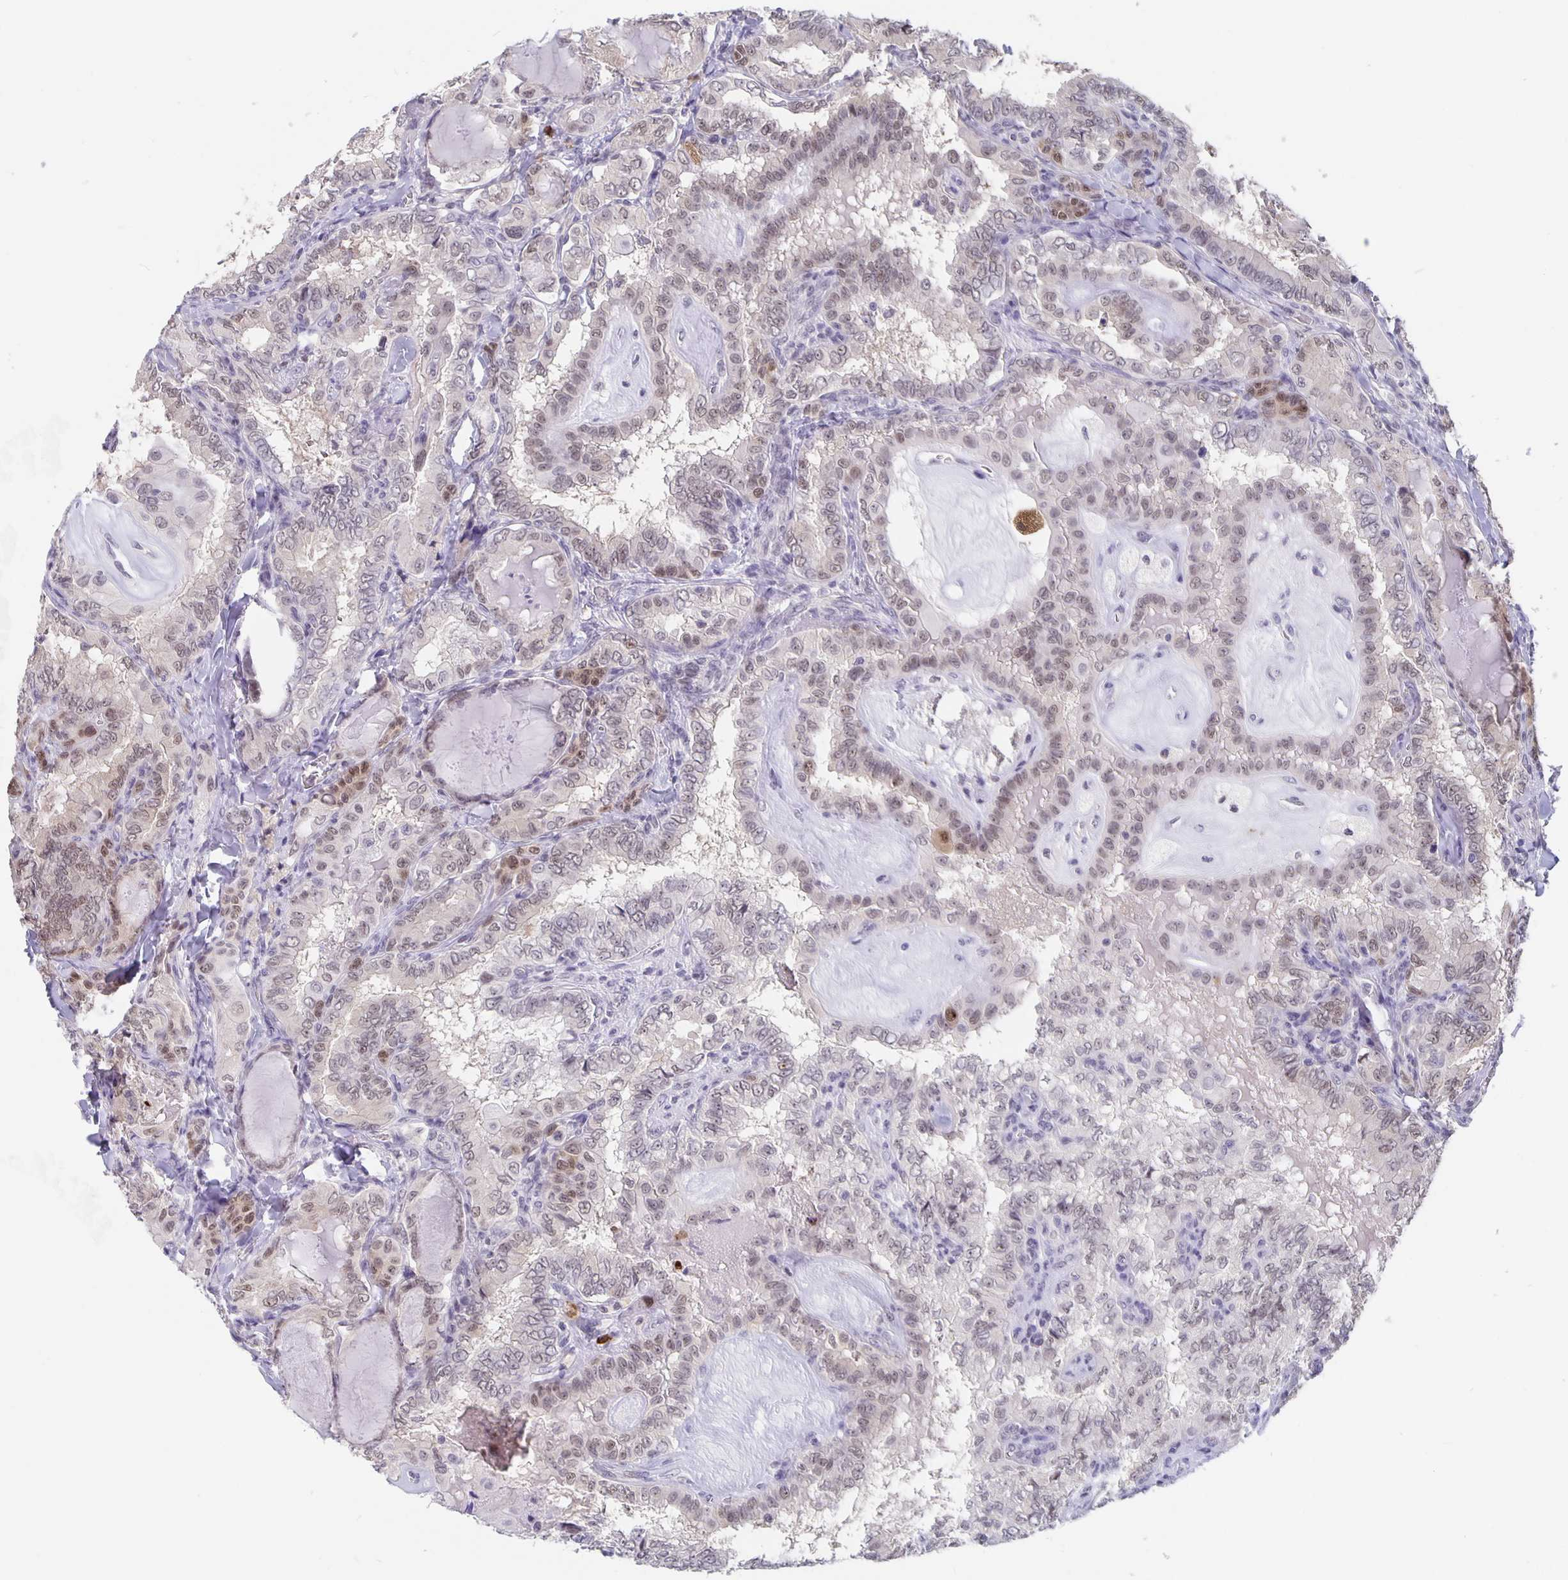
{"staining": {"intensity": "weak", "quantity": "25%-75%", "location": "nuclear"}, "tissue": "thyroid cancer", "cell_type": "Tumor cells", "image_type": "cancer", "snomed": [{"axis": "morphology", "description": "Papillary adenocarcinoma, NOS"}, {"axis": "topography", "description": "Thyroid gland"}], "caption": "An image of thyroid cancer (papillary adenocarcinoma) stained for a protein displays weak nuclear brown staining in tumor cells.", "gene": "ZNF691", "patient": {"sex": "female", "age": 75}}